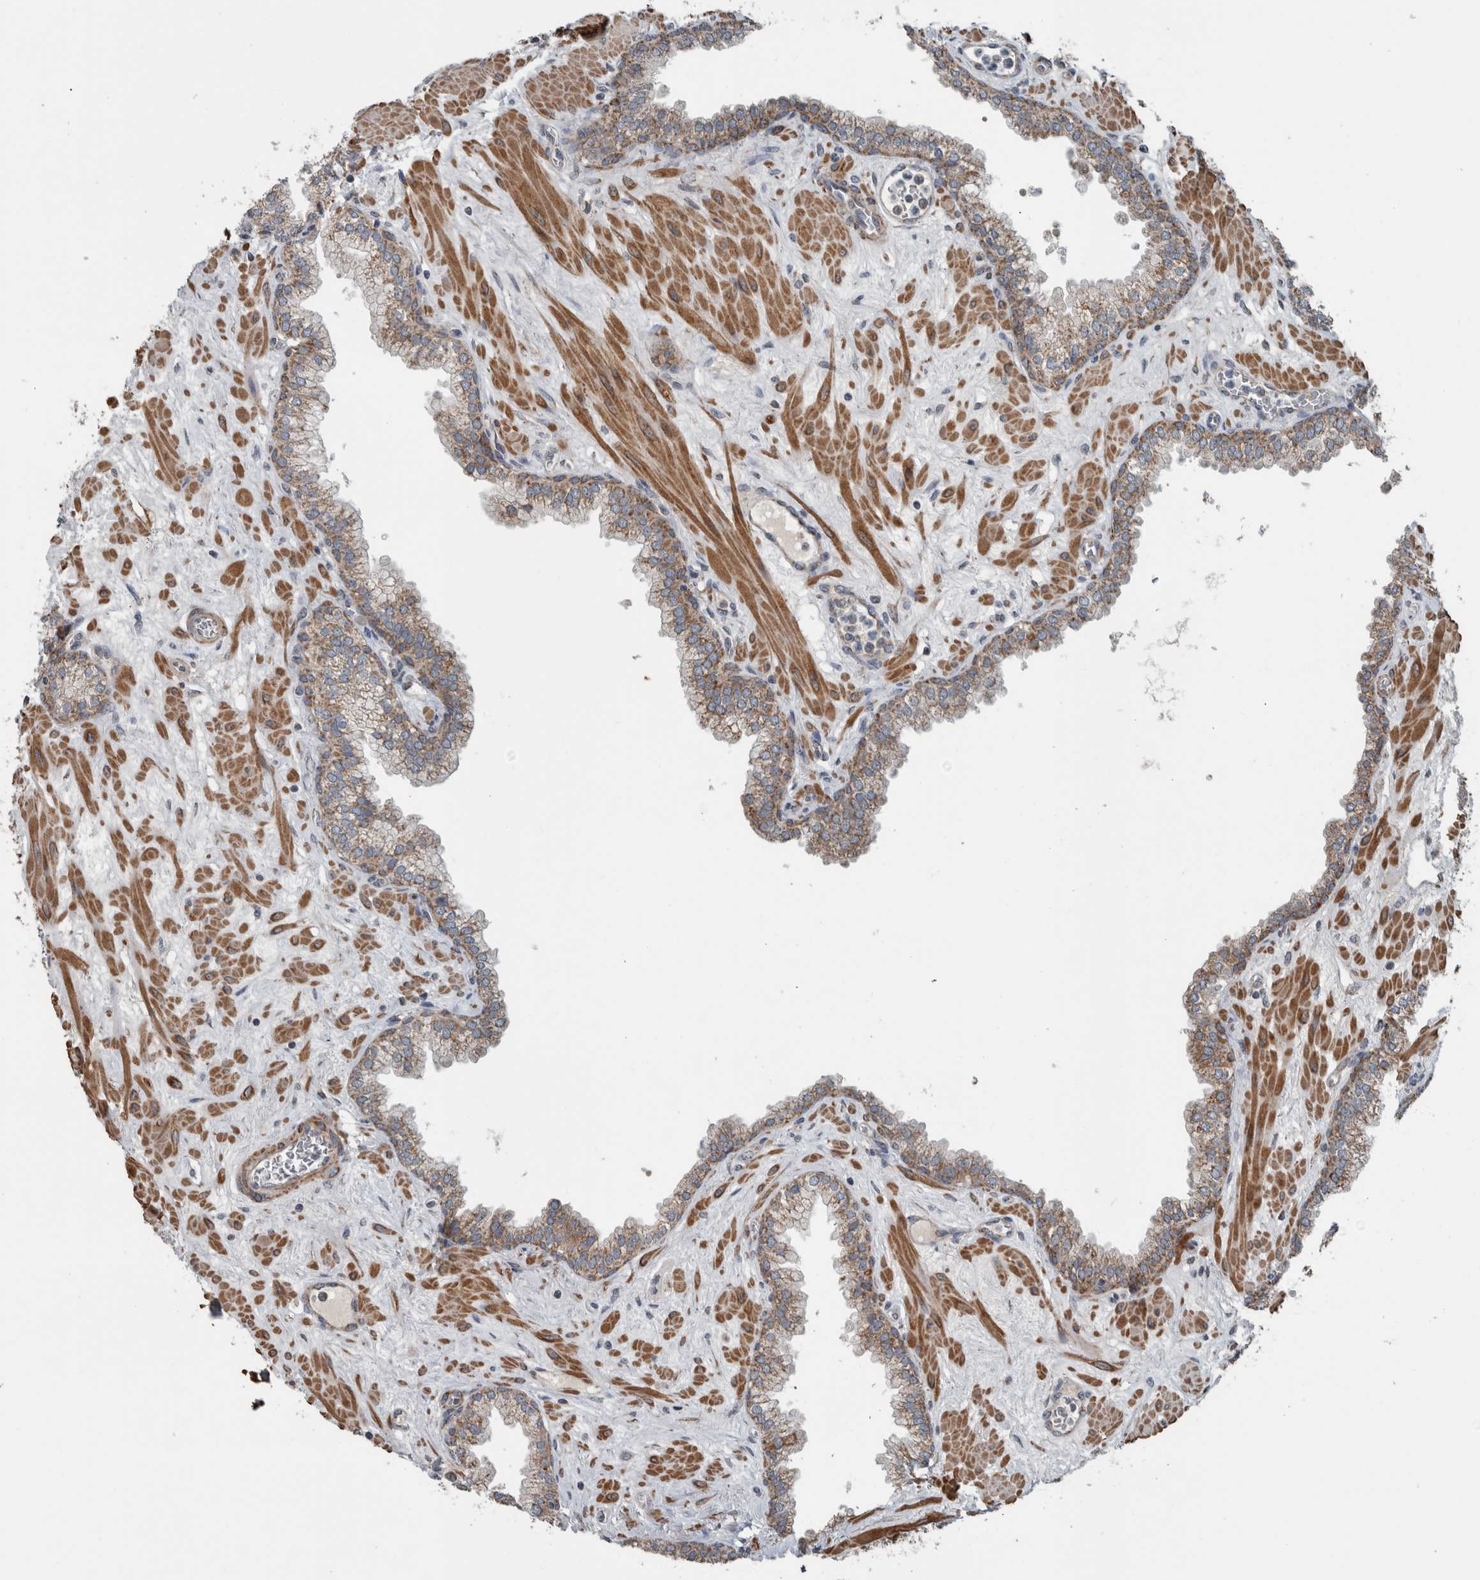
{"staining": {"intensity": "moderate", "quantity": ">75%", "location": "cytoplasmic/membranous"}, "tissue": "prostate", "cell_type": "Glandular cells", "image_type": "normal", "snomed": [{"axis": "morphology", "description": "Normal tissue, NOS"}, {"axis": "morphology", "description": "Urothelial carcinoma, Low grade"}, {"axis": "topography", "description": "Urinary bladder"}, {"axis": "topography", "description": "Prostate"}], "caption": "About >75% of glandular cells in benign prostate exhibit moderate cytoplasmic/membranous protein staining as visualized by brown immunohistochemical staining.", "gene": "ARMC1", "patient": {"sex": "male", "age": 60}}